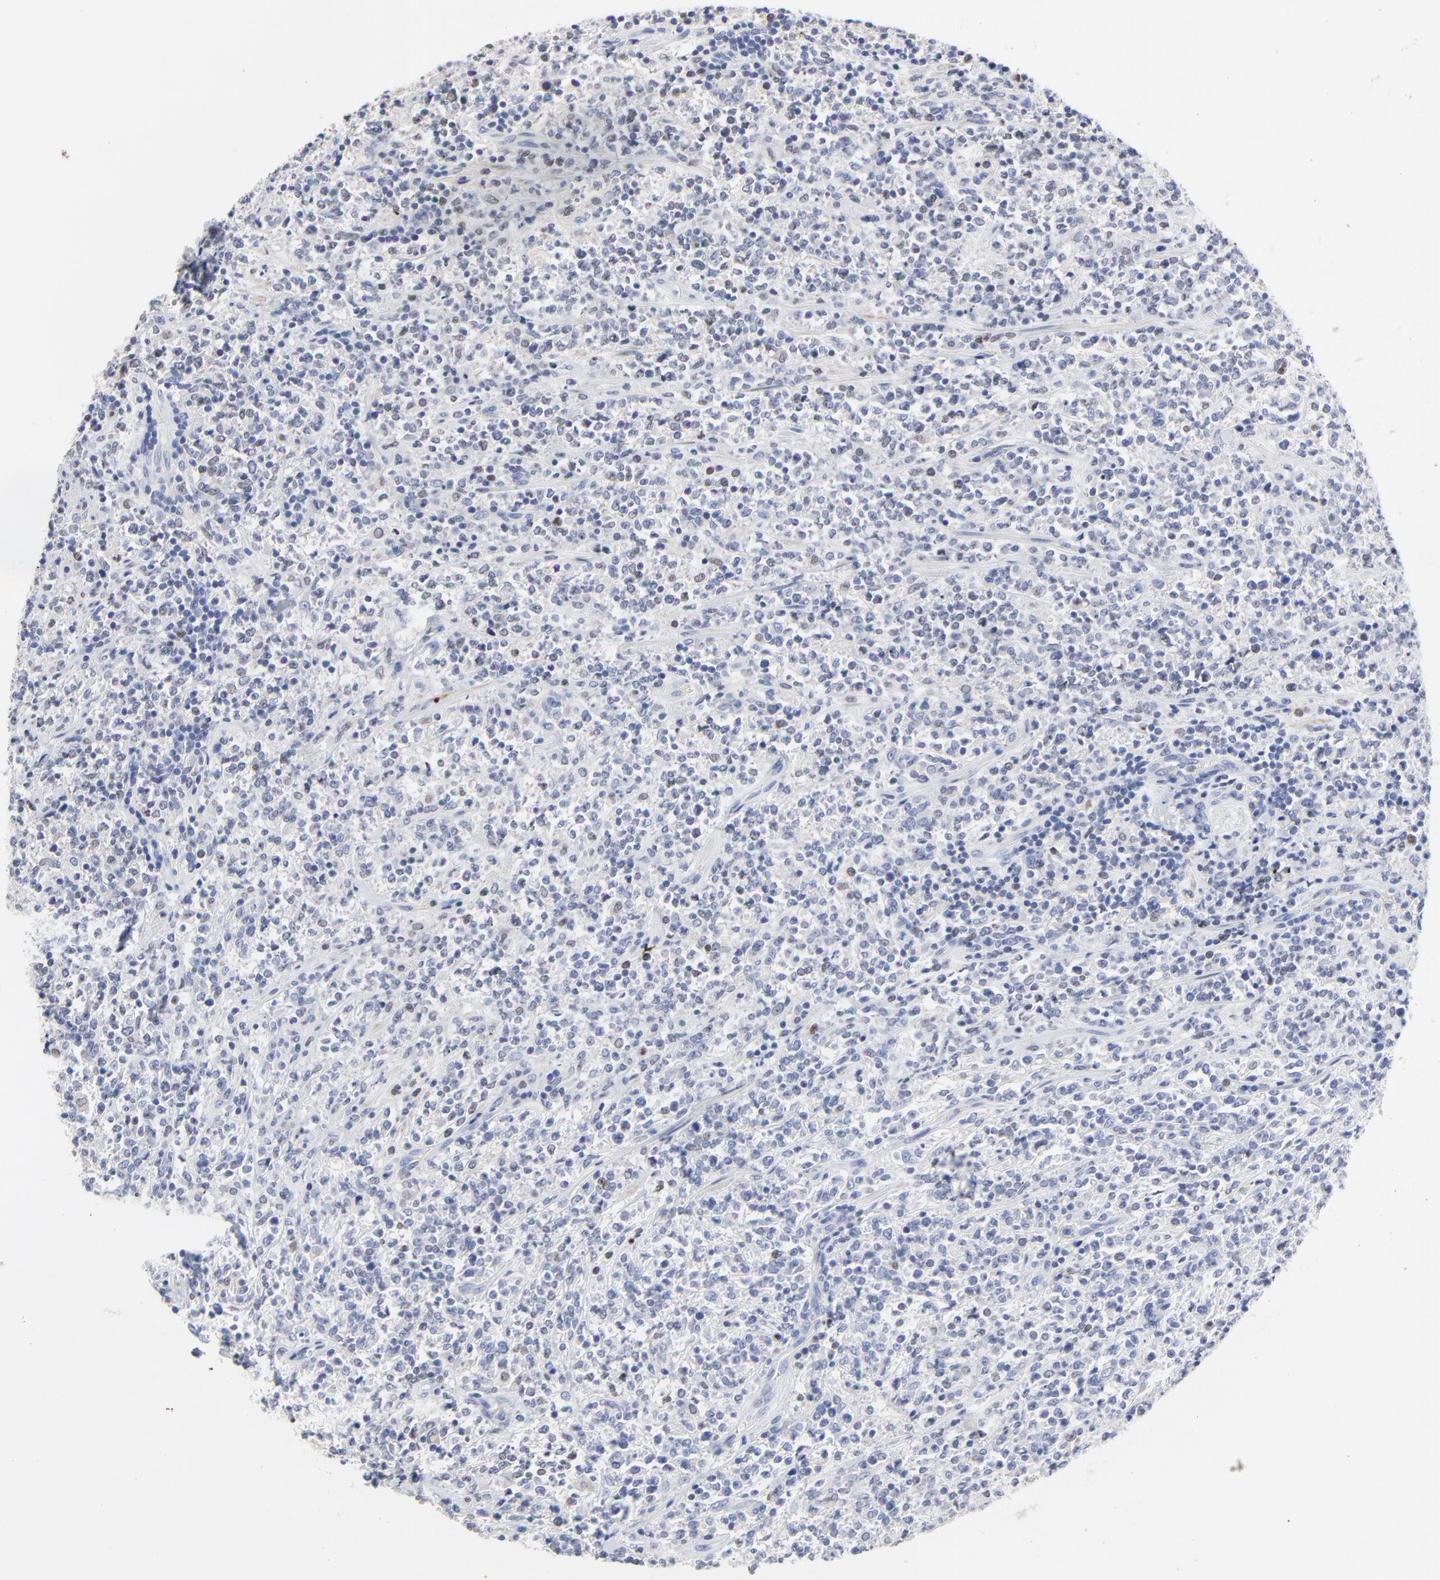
{"staining": {"intensity": "moderate", "quantity": "<25%", "location": "nuclear"}, "tissue": "lymphoma", "cell_type": "Tumor cells", "image_type": "cancer", "snomed": [{"axis": "morphology", "description": "Malignant lymphoma, non-Hodgkin's type, High grade"}, {"axis": "topography", "description": "Soft tissue"}], "caption": "Brown immunohistochemical staining in lymphoma shows moderate nuclear staining in about <25% of tumor cells.", "gene": "AADAC", "patient": {"sex": "male", "age": 18}}